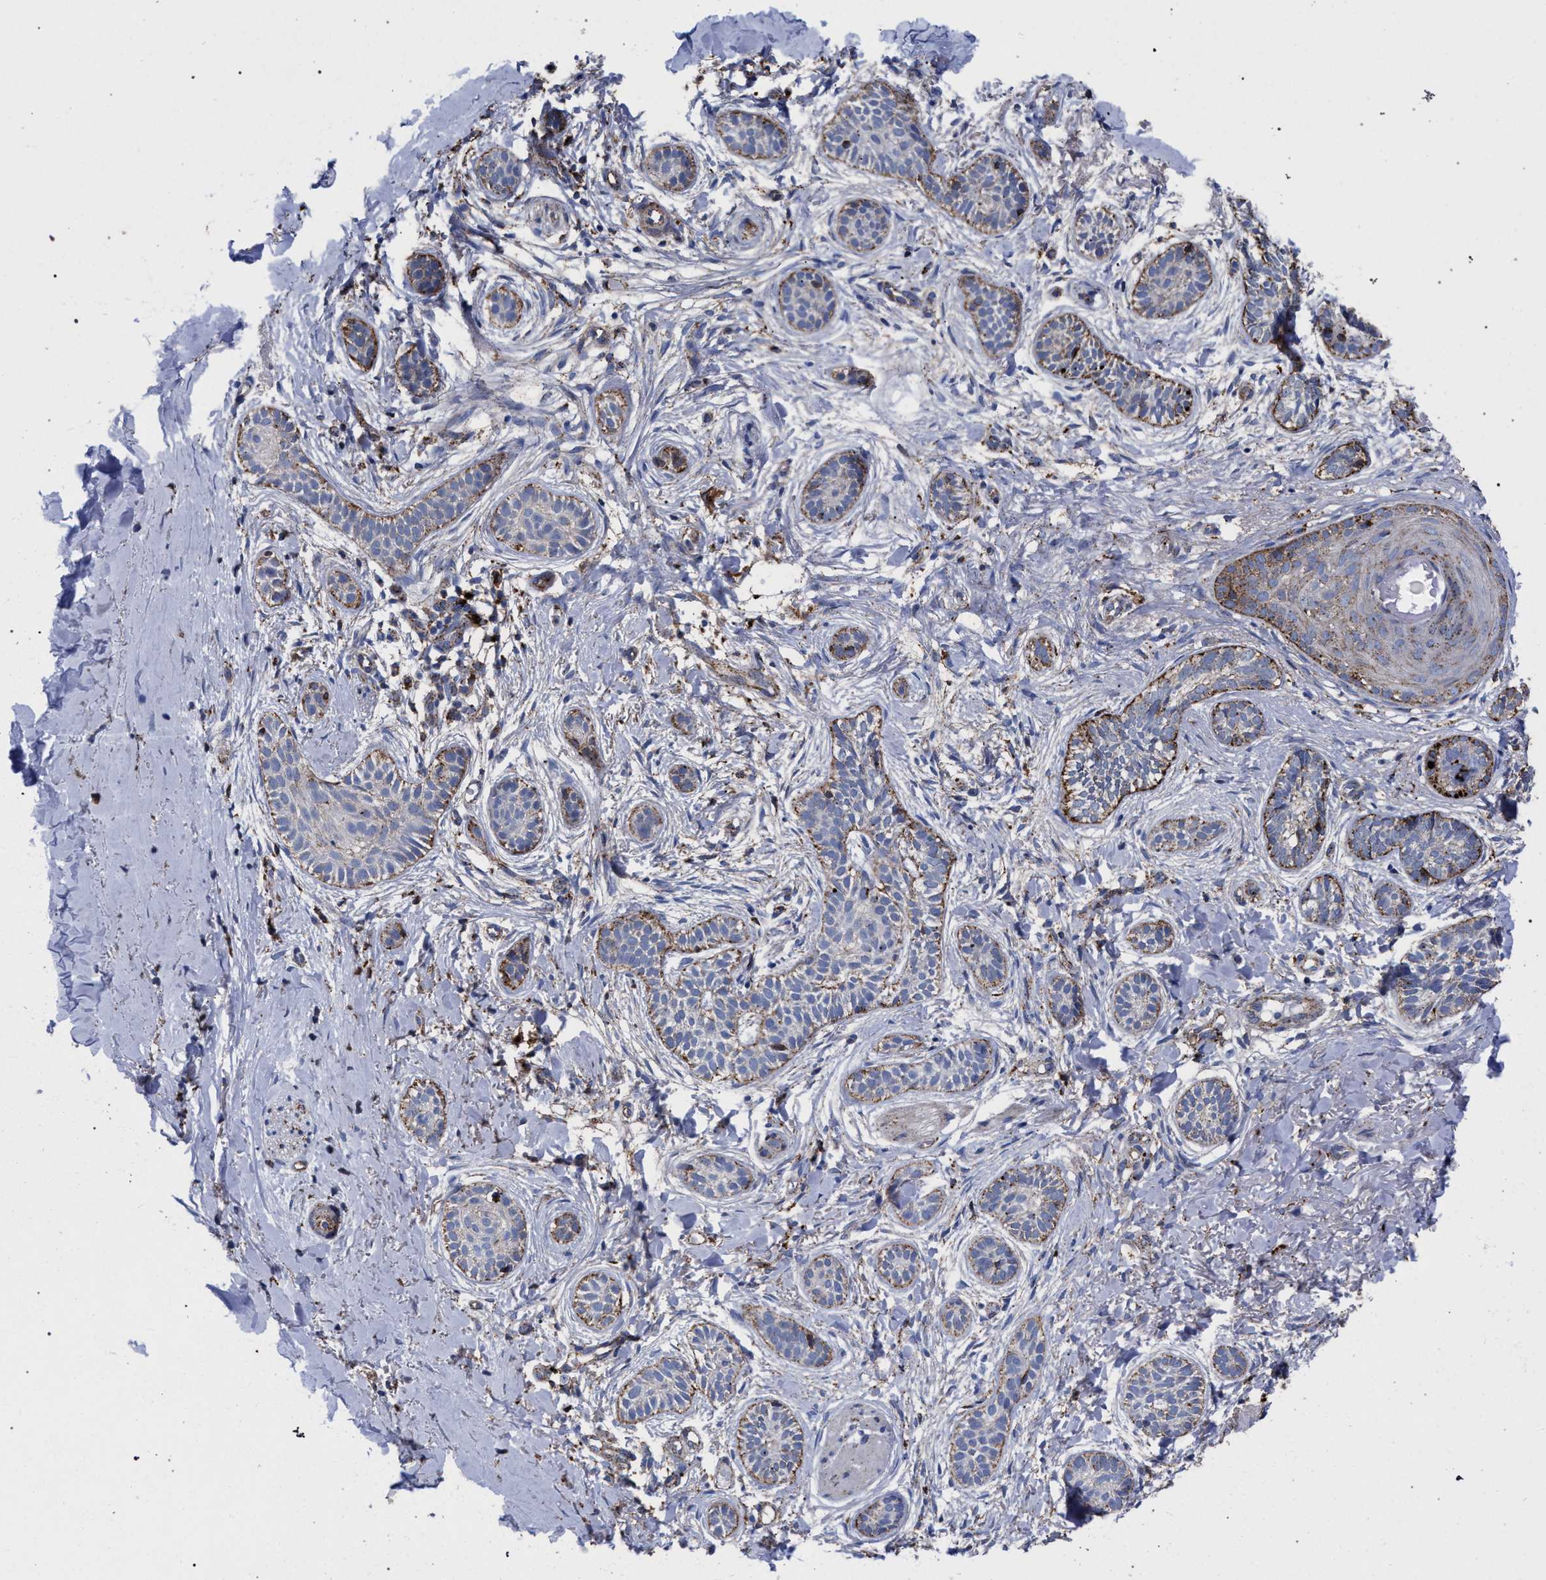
{"staining": {"intensity": "moderate", "quantity": "<25%", "location": "cytoplasmic/membranous"}, "tissue": "skin cancer", "cell_type": "Tumor cells", "image_type": "cancer", "snomed": [{"axis": "morphology", "description": "Normal tissue, NOS"}, {"axis": "morphology", "description": "Basal cell carcinoma"}, {"axis": "topography", "description": "Skin"}], "caption": "Immunohistochemical staining of human skin cancer (basal cell carcinoma) demonstrates low levels of moderate cytoplasmic/membranous staining in about <25% of tumor cells.", "gene": "PPT1", "patient": {"sex": "male", "age": 63}}